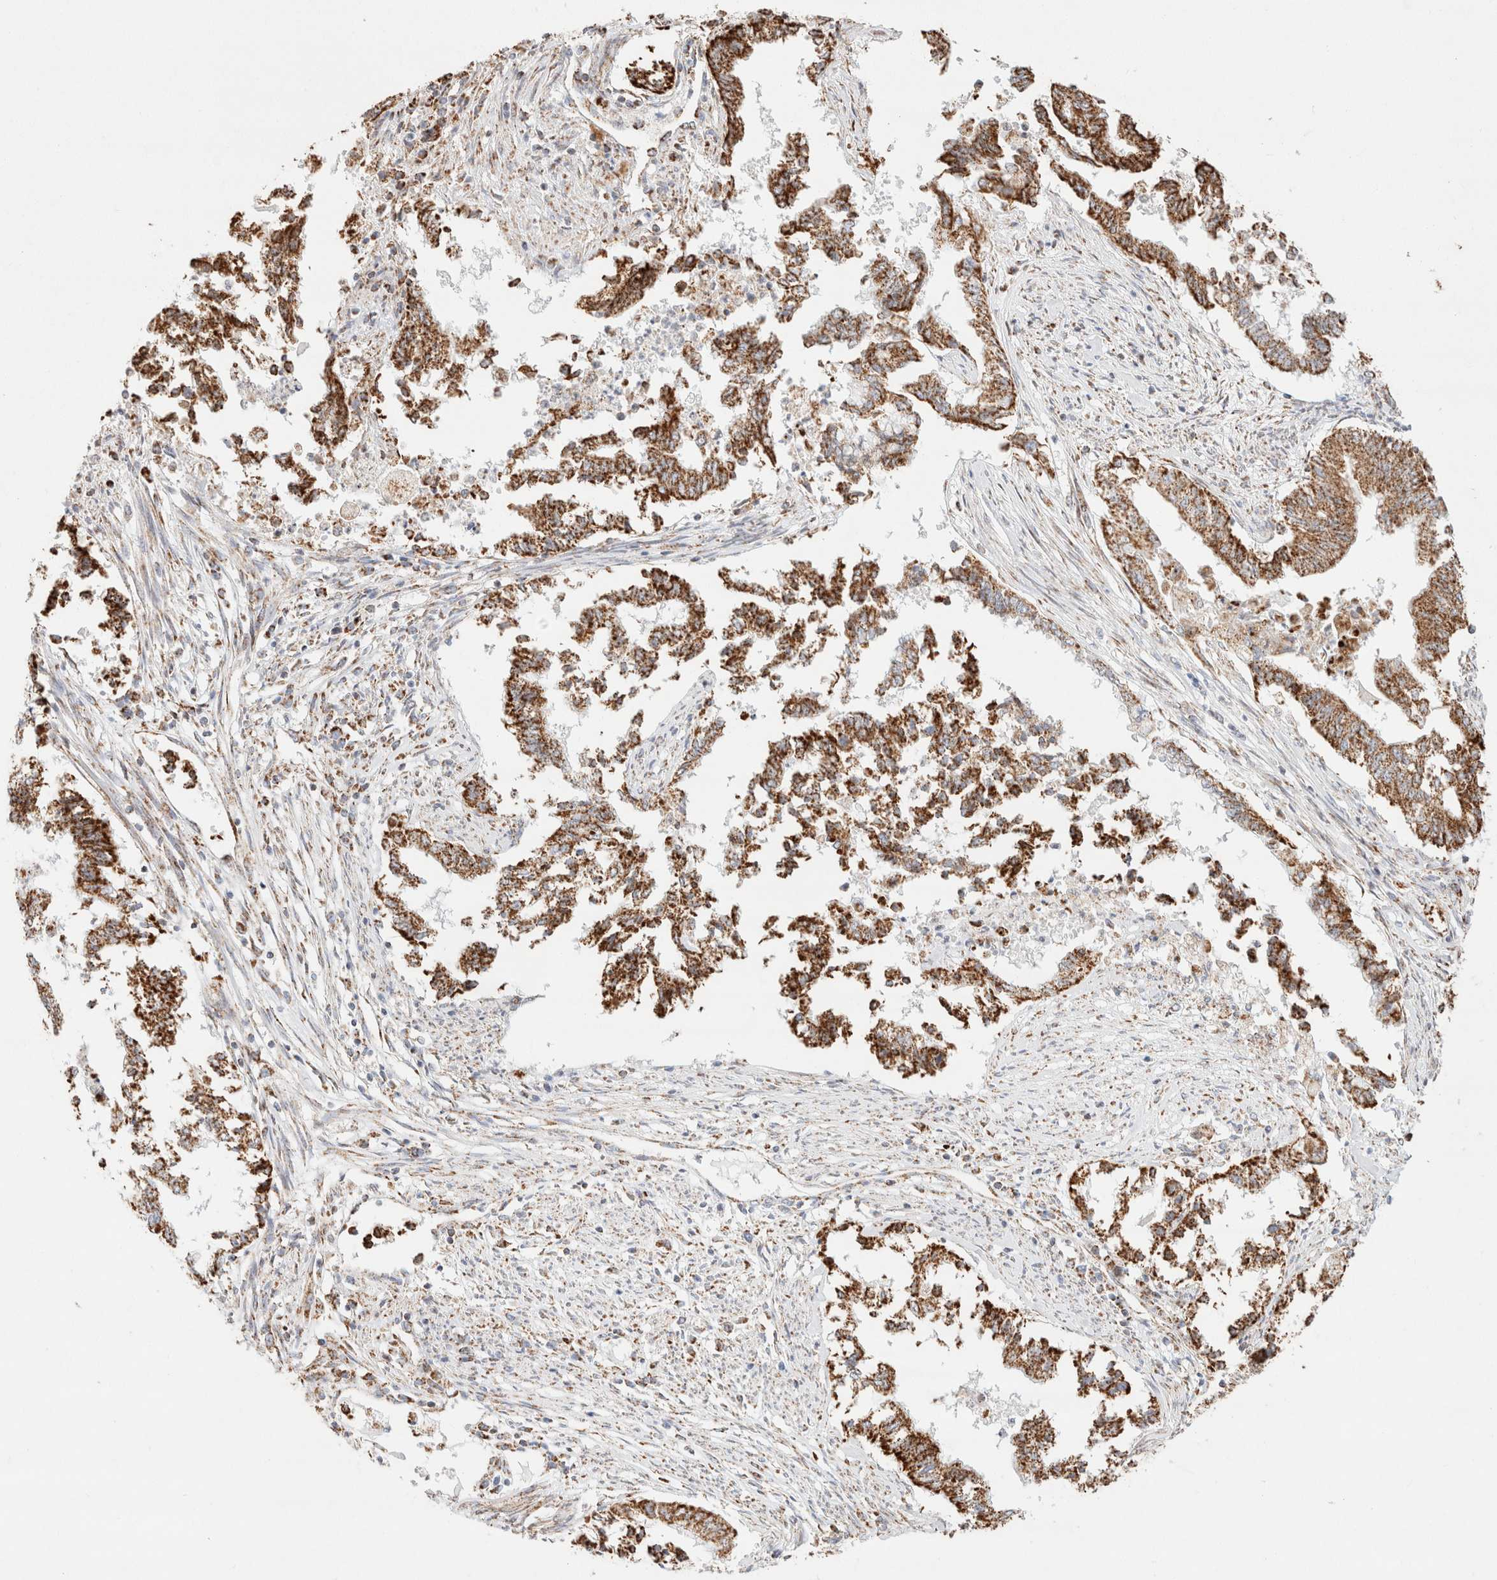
{"staining": {"intensity": "strong", "quantity": ">75%", "location": "cytoplasmic/membranous"}, "tissue": "endometrial cancer", "cell_type": "Tumor cells", "image_type": "cancer", "snomed": [{"axis": "morphology", "description": "Necrosis, NOS"}, {"axis": "morphology", "description": "Adenocarcinoma, NOS"}, {"axis": "topography", "description": "Endometrium"}], "caption": "IHC image of neoplastic tissue: endometrial adenocarcinoma stained using IHC reveals high levels of strong protein expression localized specifically in the cytoplasmic/membranous of tumor cells, appearing as a cytoplasmic/membranous brown color.", "gene": "PHB2", "patient": {"sex": "female", "age": 79}}